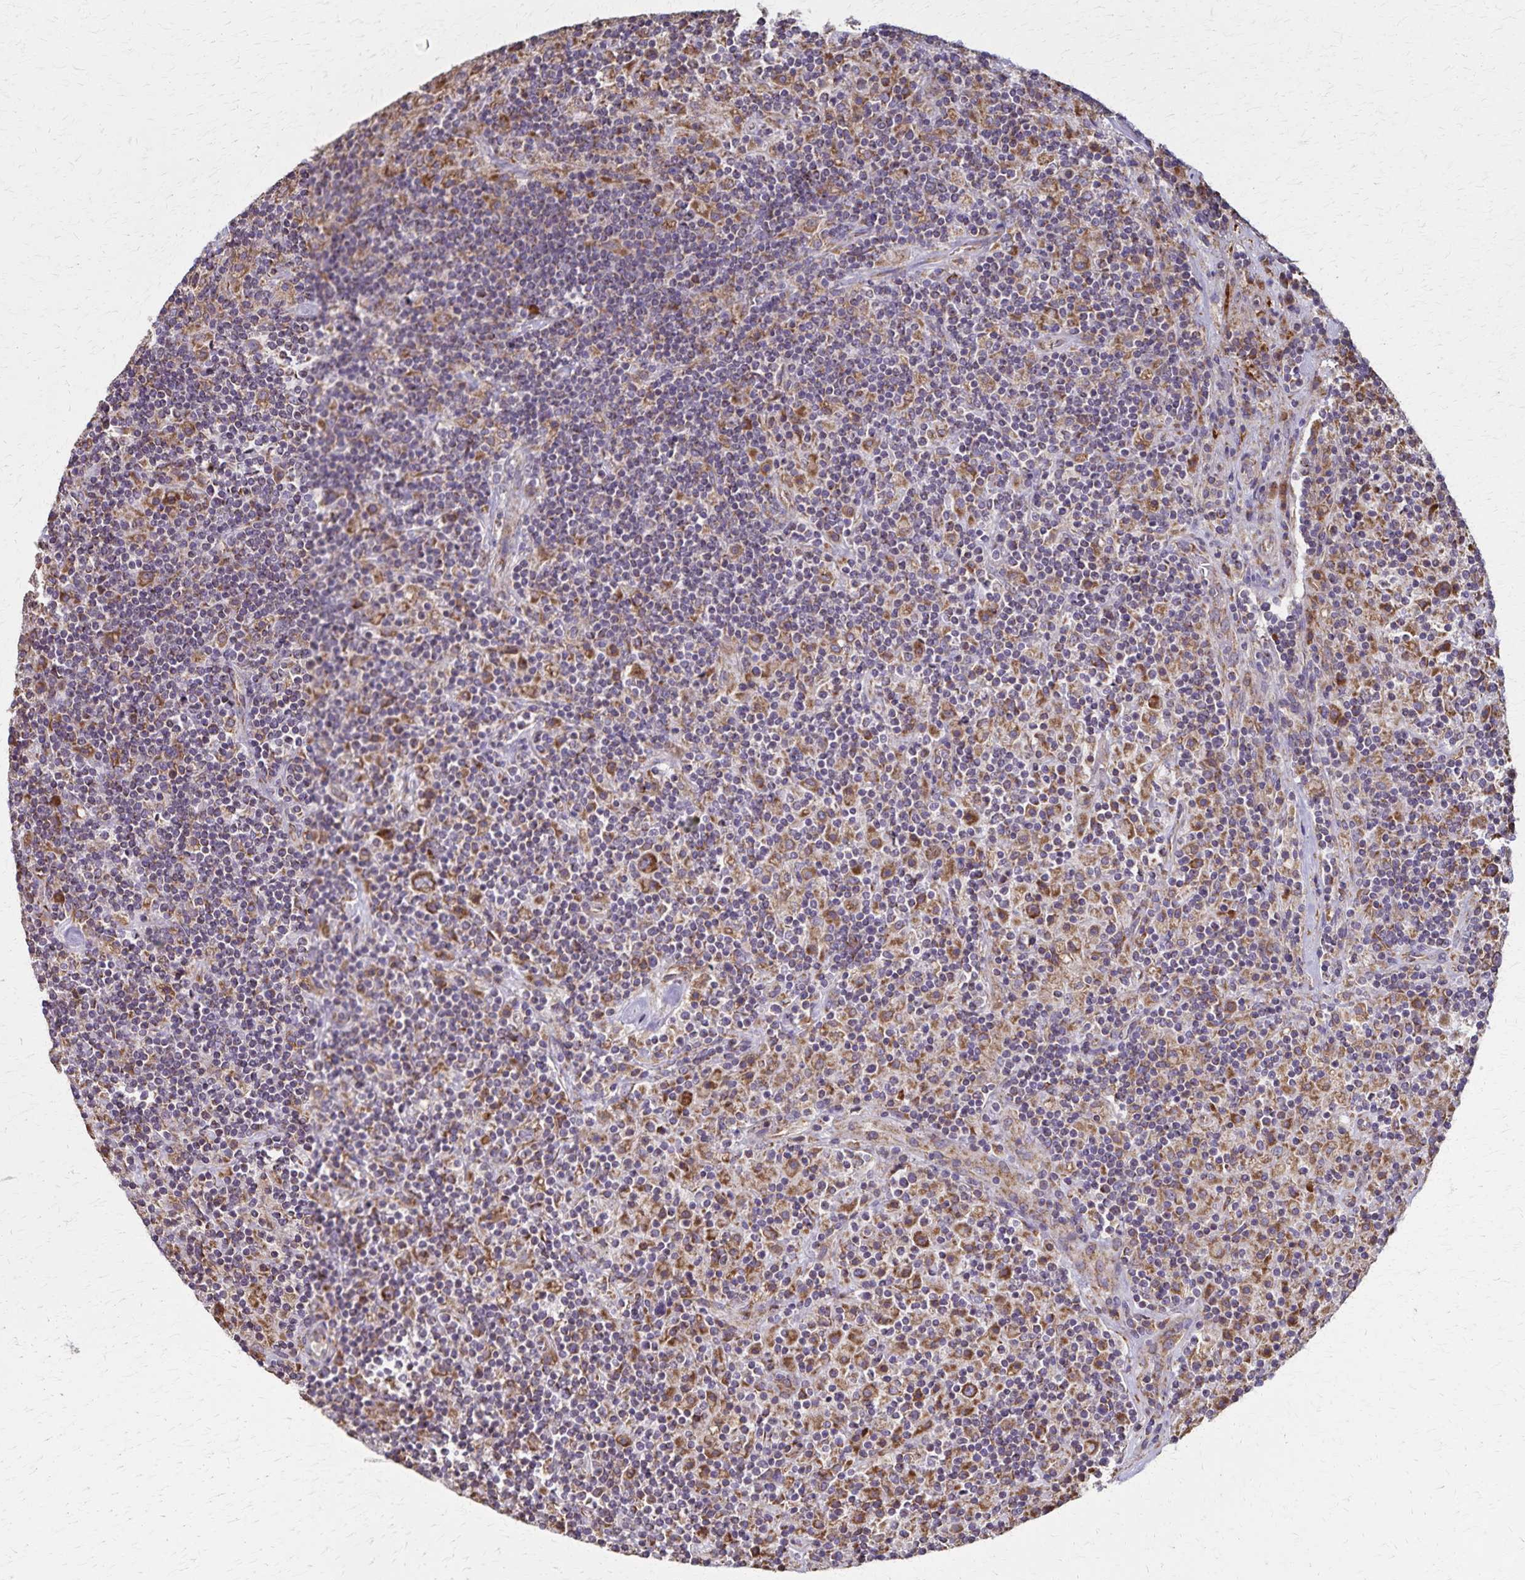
{"staining": {"intensity": "moderate", "quantity": ">75%", "location": "cytoplasmic/membranous"}, "tissue": "lymphoma", "cell_type": "Tumor cells", "image_type": "cancer", "snomed": [{"axis": "morphology", "description": "Hodgkin's disease, NOS"}, {"axis": "topography", "description": "Lymph node"}], "caption": "Lymphoma stained for a protein demonstrates moderate cytoplasmic/membranous positivity in tumor cells.", "gene": "RNF10", "patient": {"sex": "male", "age": 70}}